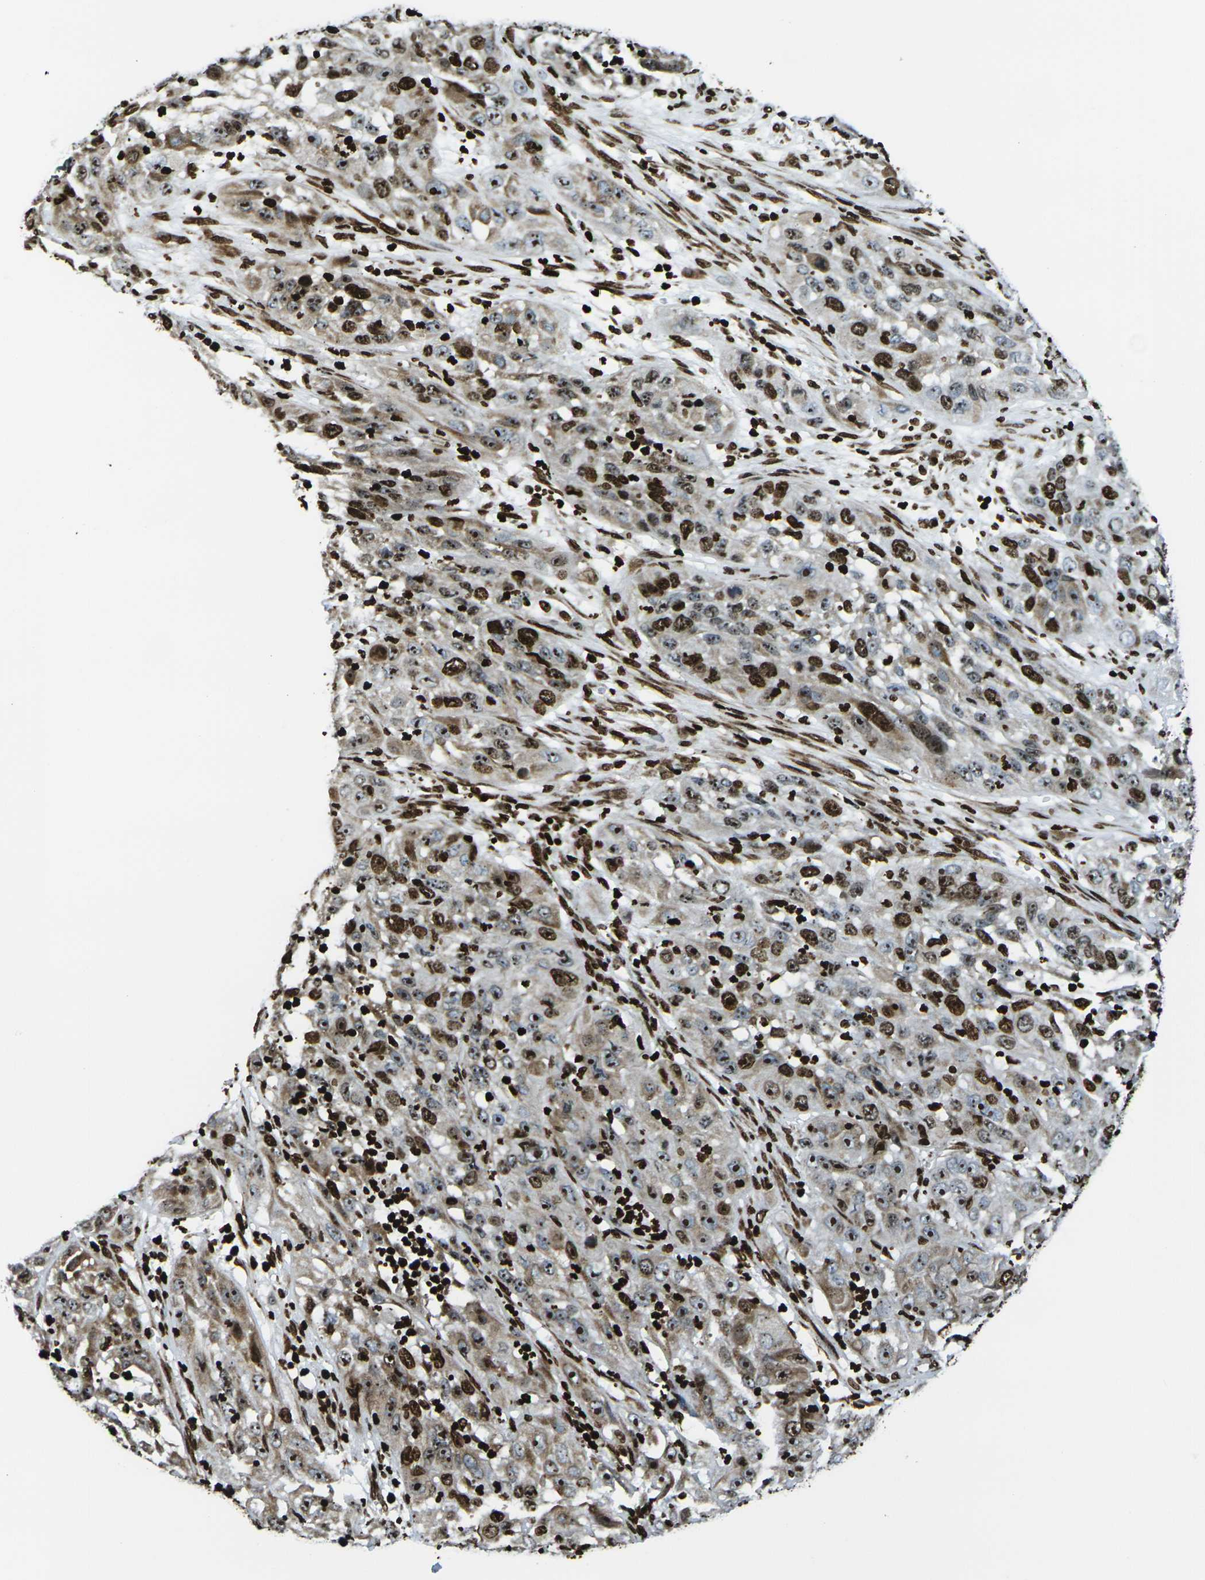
{"staining": {"intensity": "strong", "quantity": ">75%", "location": "nuclear"}, "tissue": "cervical cancer", "cell_type": "Tumor cells", "image_type": "cancer", "snomed": [{"axis": "morphology", "description": "Squamous cell carcinoma, NOS"}, {"axis": "topography", "description": "Cervix"}], "caption": "Human cervical squamous cell carcinoma stained with a brown dye reveals strong nuclear positive staining in about >75% of tumor cells.", "gene": "H1-2", "patient": {"sex": "female", "age": 32}}